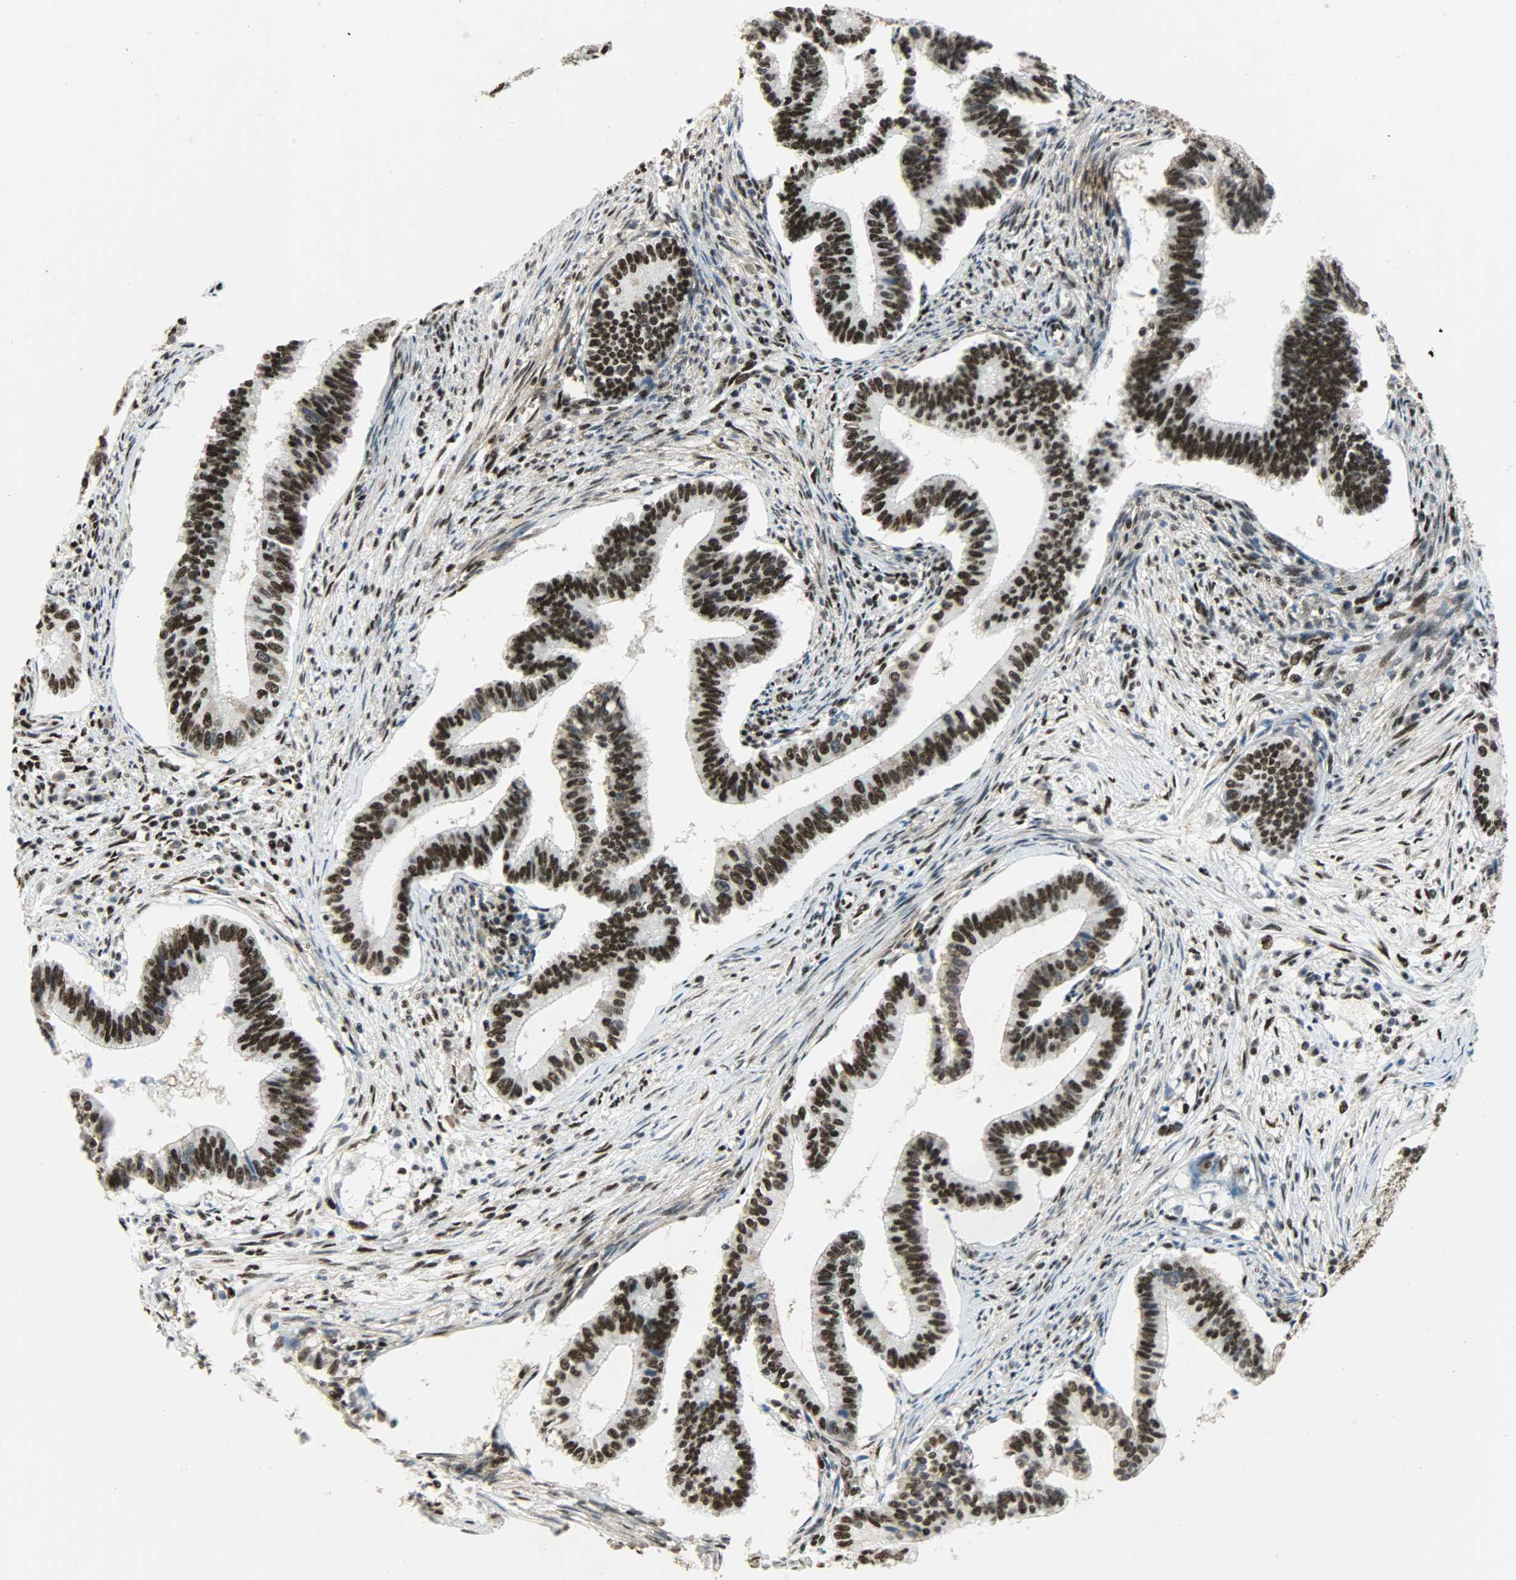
{"staining": {"intensity": "strong", "quantity": ">75%", "location": "nuclear"}, "tissue": "cervical cancer", "cell_type": "Tumor cells", "image_type": "cancer", "snomed": [{"axis": "morphology", "description": "Adenocarcinoma, NOS"}, {"axis": "topography", "description": "Cervix"}], "caption": "The micrograph shows a brown stain indicating the presence of a protein in the nuclear of tumor cells in cervical adenocarcinoma.", "gene": "SSB", "patient": {"sex": "female", "age": 36}}